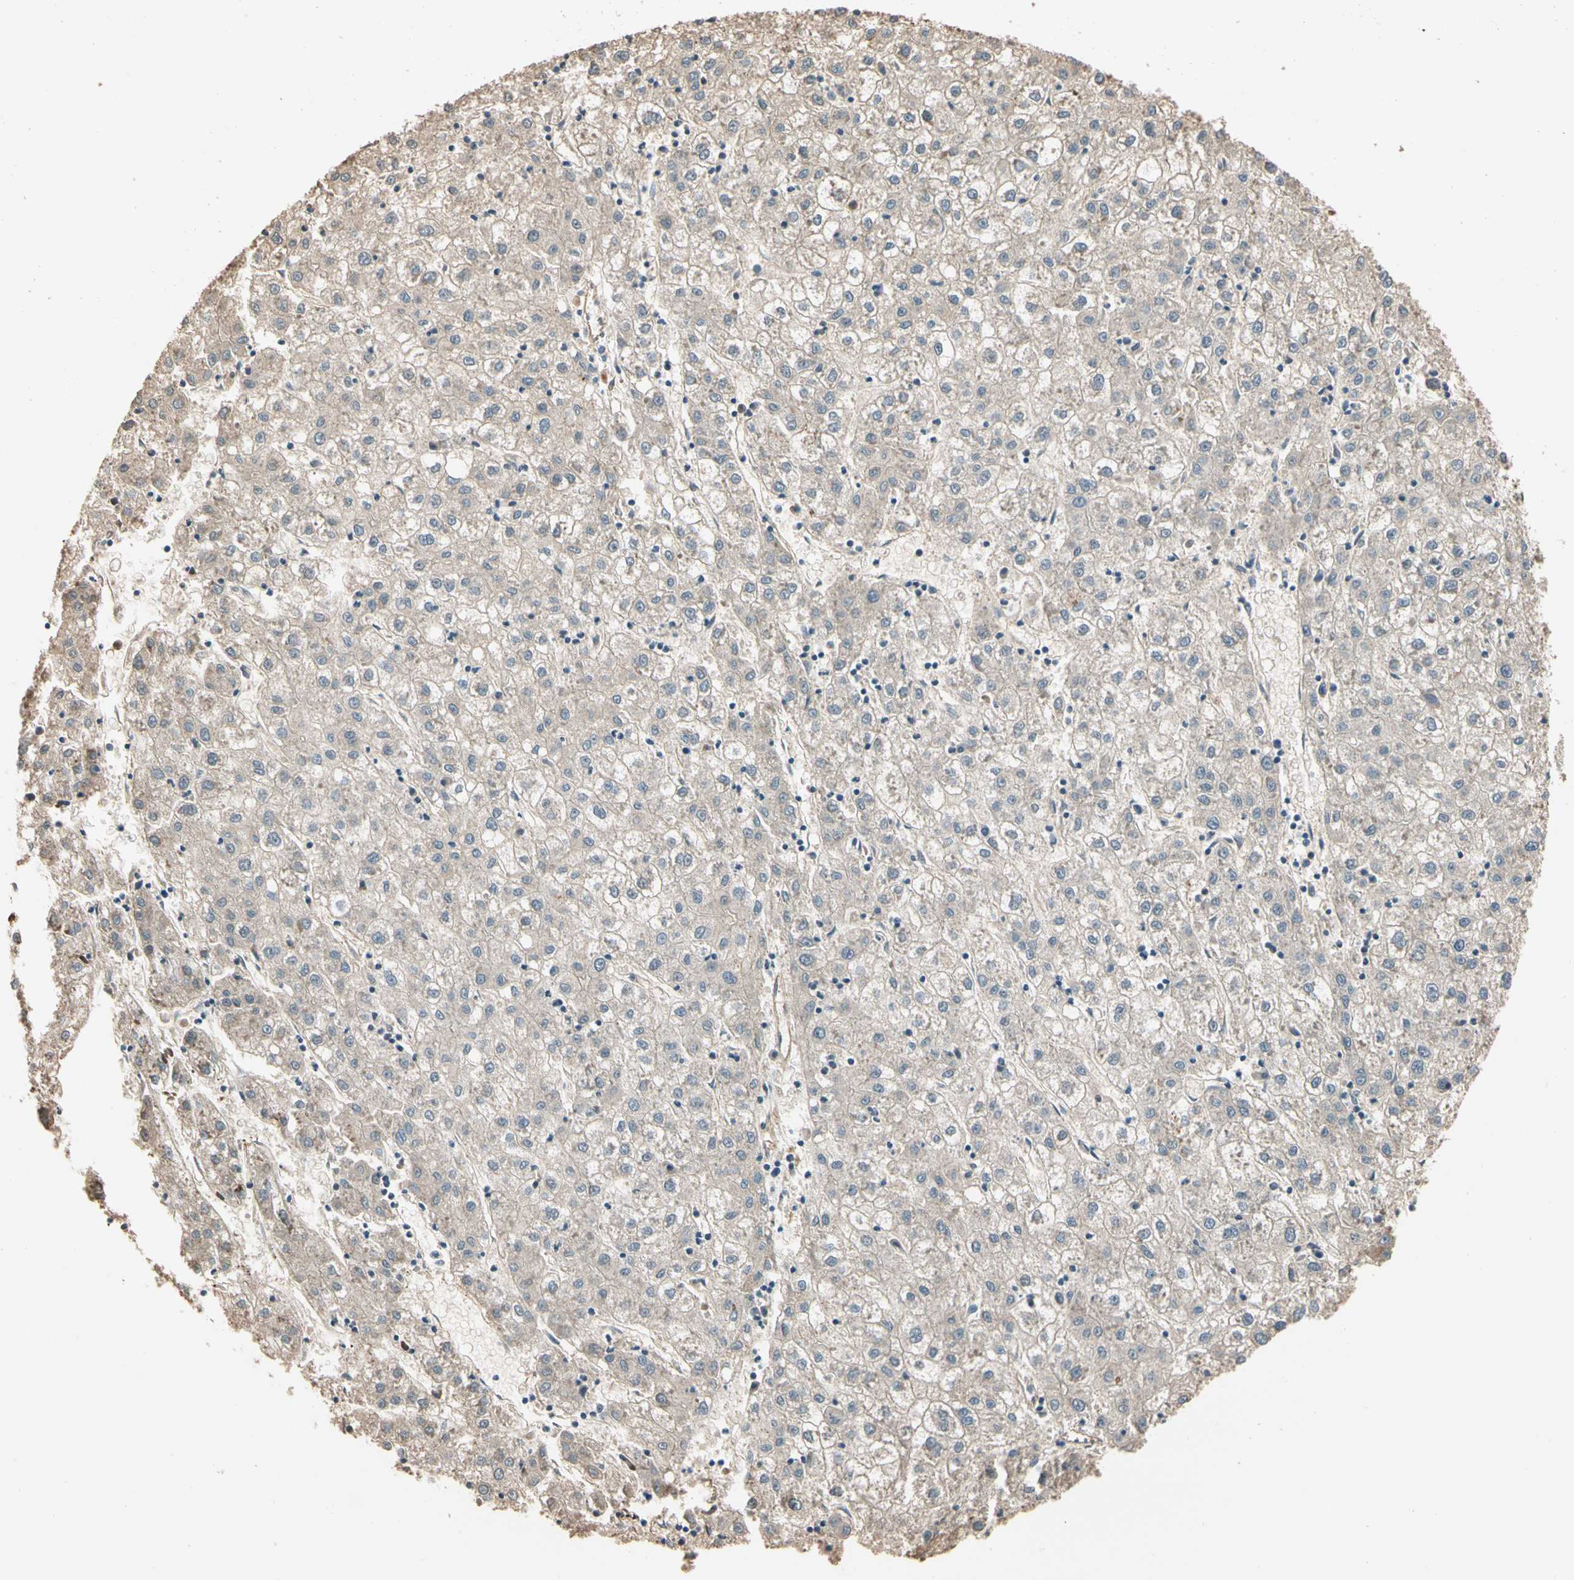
{"staining": {"intensity": "weak", "quantity": ">75%", "location": "cytoplasmic/membranous"}, "tissue": "liver cancer", "cell_type": "Tumor cells", "image_type": "cancer", "snomed": [{"axis": "morphology", "description": "Carcinoma, Hepatocellular, NOS"}, {"axis": "topography", "description": "Liver"}], "caption": "IHC image of neoplastic tissue: liver cancer stained using immunohistochemistry reveals low levels of weak protein expression localized specifically in the cytoplasmic/membranous of tumor cells, appearing as a cytoplasmic/membranous brown color.", "gene": "TNFRSF21", "patient": {"sex": "male", "age": 72}}